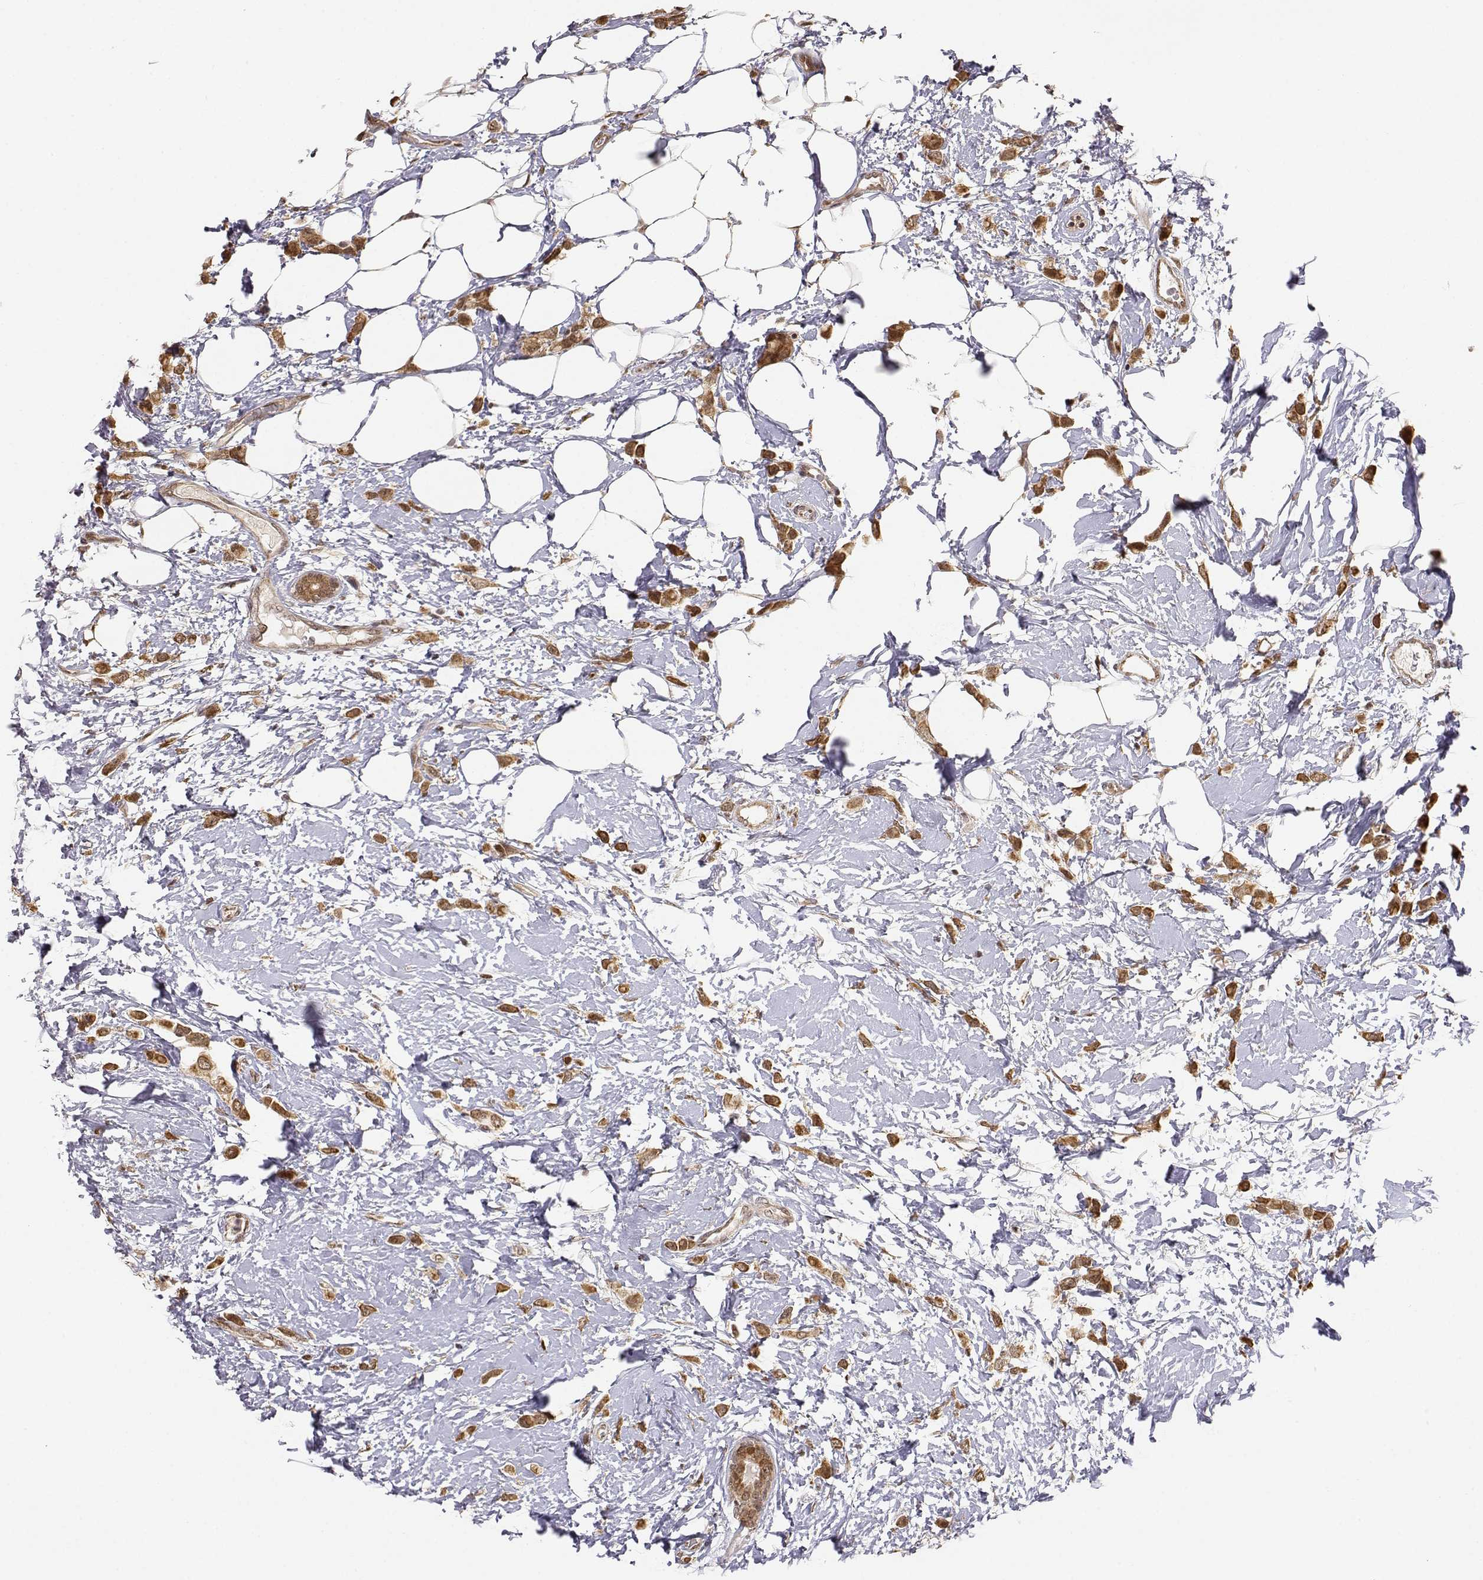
{"staining": {"intensity": "strong", "quantity": ">75%", "location": "cytoplasmic/membranous"}, "tissue": "breast cancer", "cell_type": "Tumor cells", "image_type": "cancer", "snomed": [{"axis": "morphology", "description": "Lobular carcinoma"}, {"axis": "topography", "description": "Breast"}], "caption": "A histopathology image showing strong cytoplasmic/membranous expression in about >75% of tumor cells in lobular carcinoma (breast), as visualized by brown immunohistochemical staining.", "gene": "BRCA1", "patient": {"sex": "female", "age": 66}}